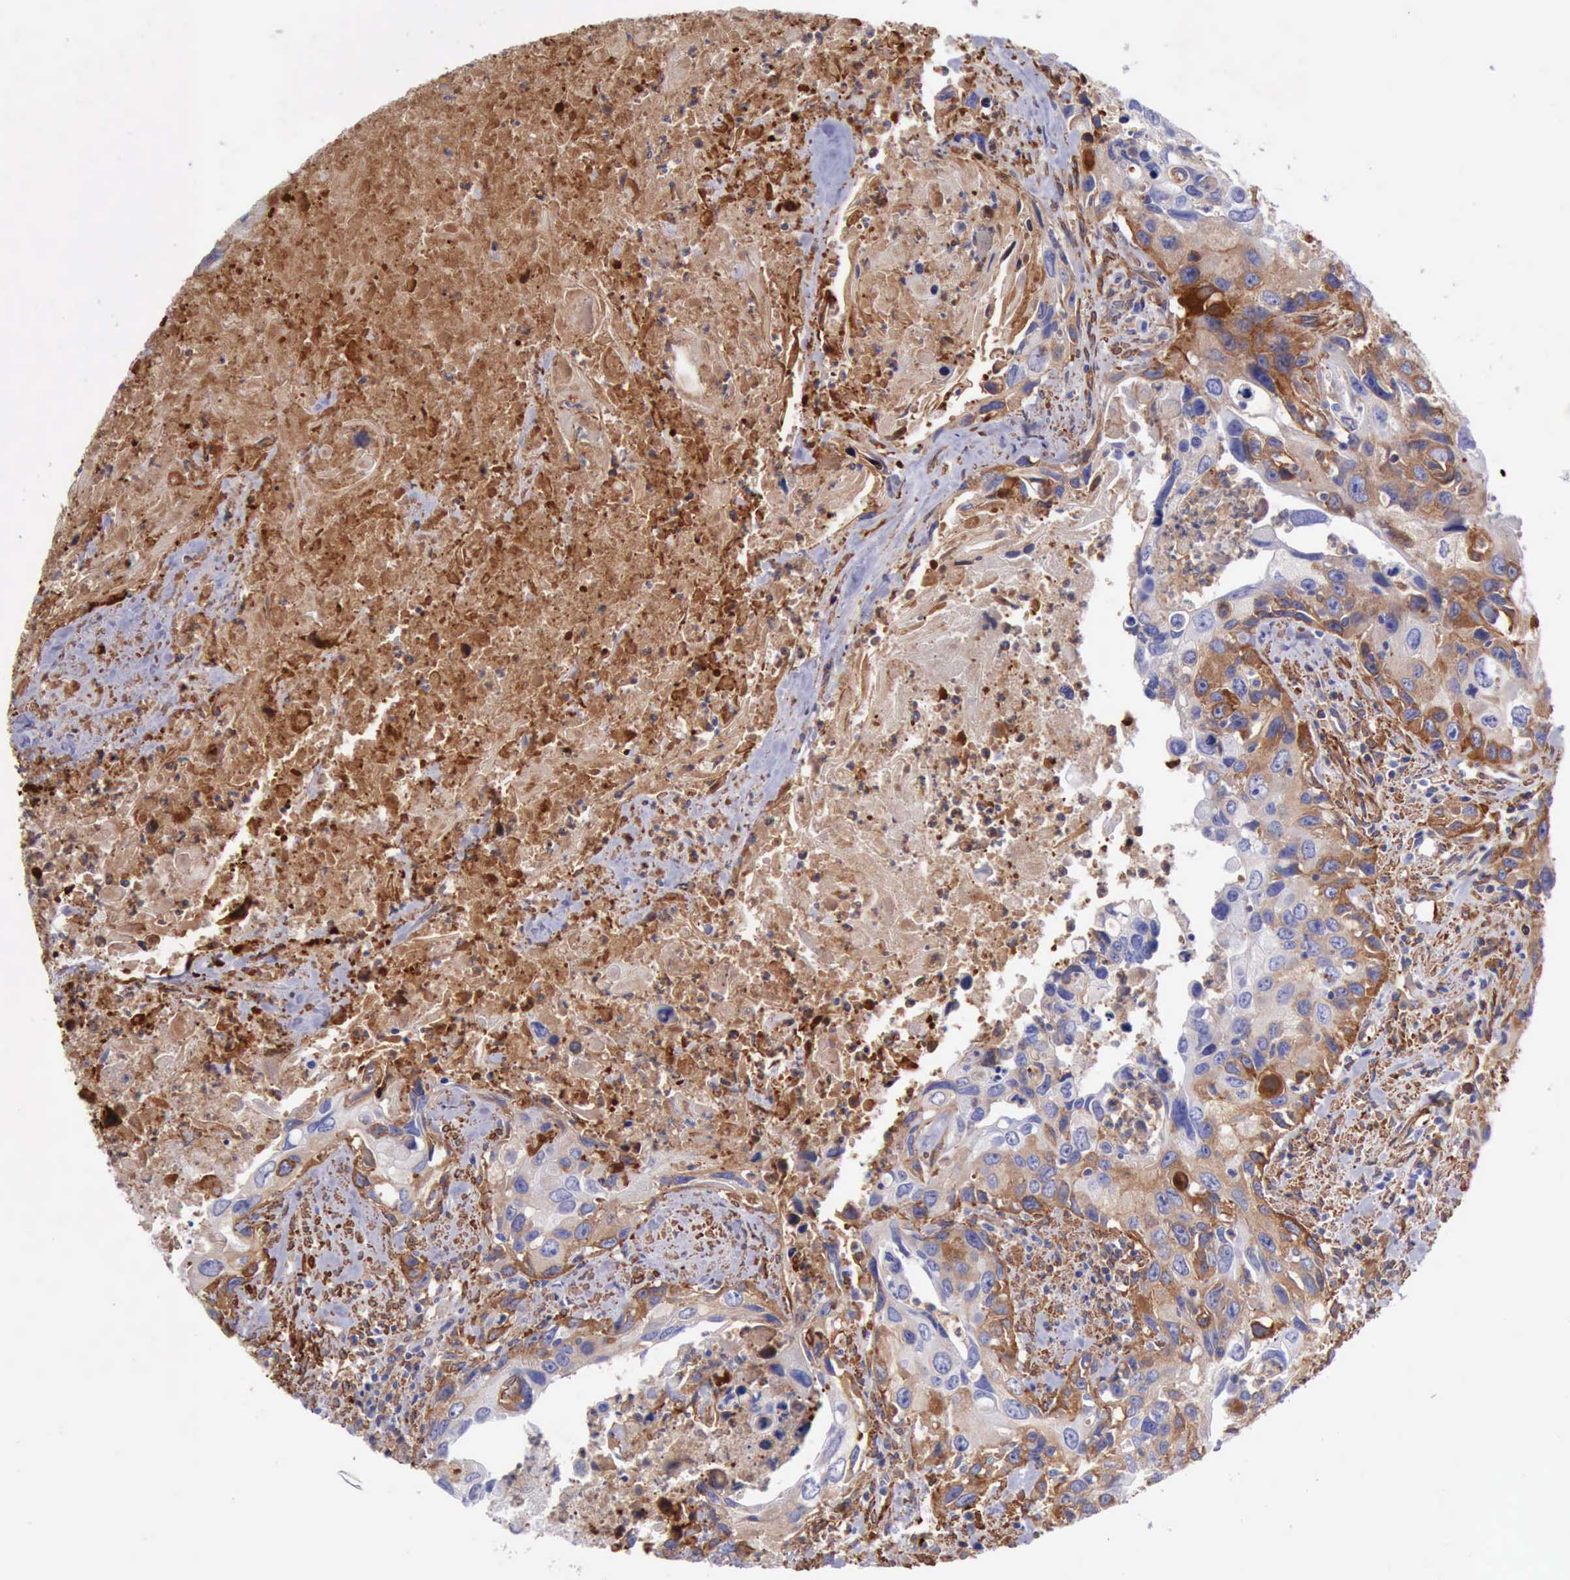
{"staining": {"intensity": "moderate", "quantity": ">75%", "location": "cytoplasmic/membranous"}, "tissue": "urothelial cancer", "cell_type": "Tumor cells", "image_type": "cancer", "snomed": [{"axis": "morphology", "description": "Urothelial carcinoma, High grade"}, {"axis": "topography", "description": "Urinary bladder"}], "caption": "High-magnification brightfield microscopy of high-grade urothelial carcinoma stained with DAB (brown) and counterstained with hematoxylin (blue). tumor cells exhibit moderate cytoplasmic/membranous staining is seen in about>75% of cells.", "gene": "FLNA", "patient": {"sex": "male", "age": 71}}